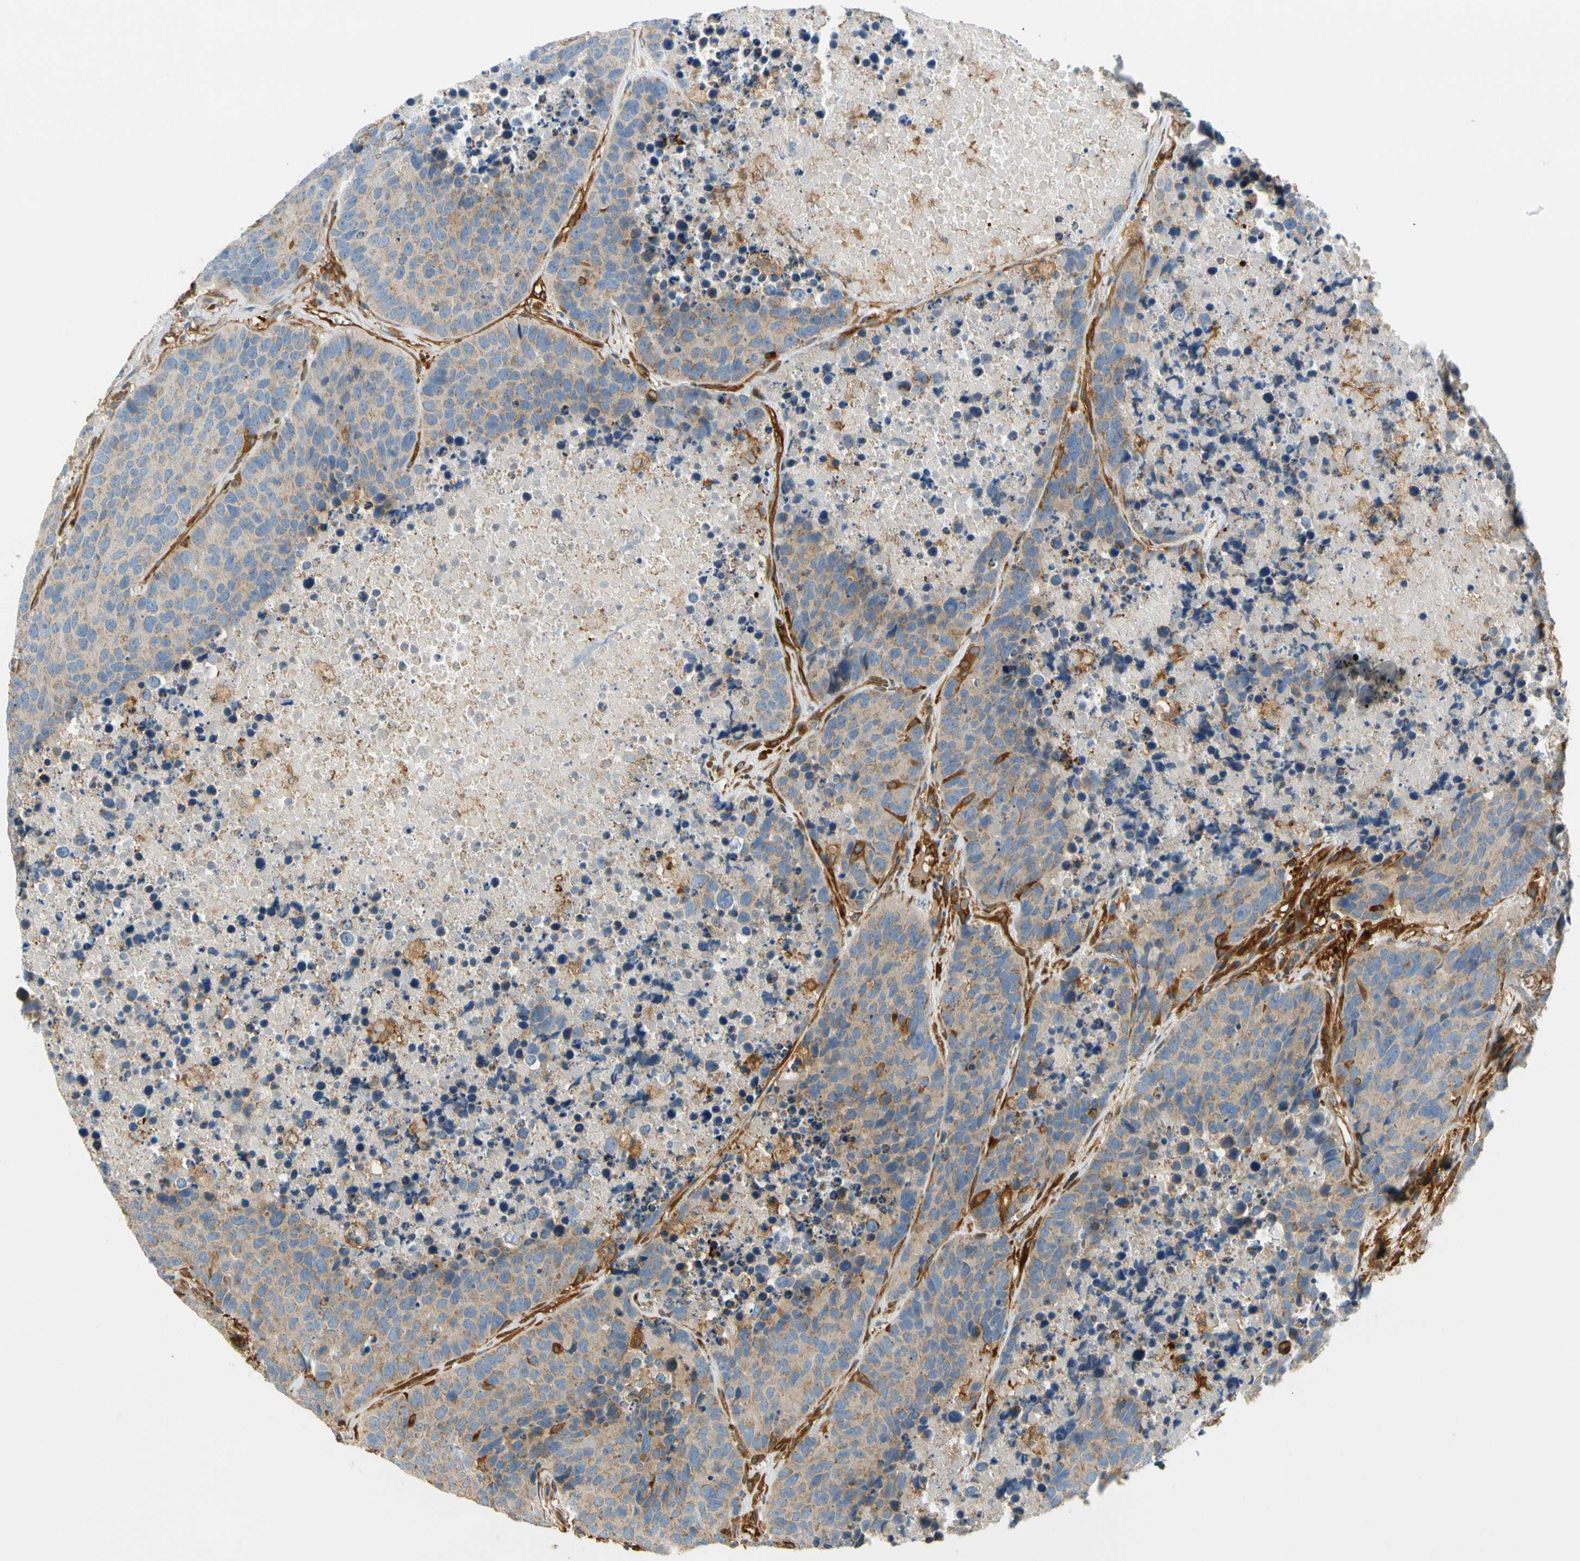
{"staining": {"intensity": "moderate", "quantity": ">75%", "location": "cytoplasmic/membranous"}, "tissue": "carcinoid", "cell_type": "Tumor cells", "image_type": "cancer", "snomed": [{"axis": "morphology", "description": "Carcinoid, malignant, NOS"}, {"axis": "topography", "description": "Lung"}], "caption": "Carcinoid (malignant) stained with immunohistochemistry (IHC) demonstrates moderate cytoplasmic/membranous positivity in about >75% of tumor cells. The protein is stained brown, and the nuclei are stained in blue (DAB IHC with brightfield microscopy, high magnification).", "gene": "PARP14", "patient": {"sex": "male", "age": 60}}